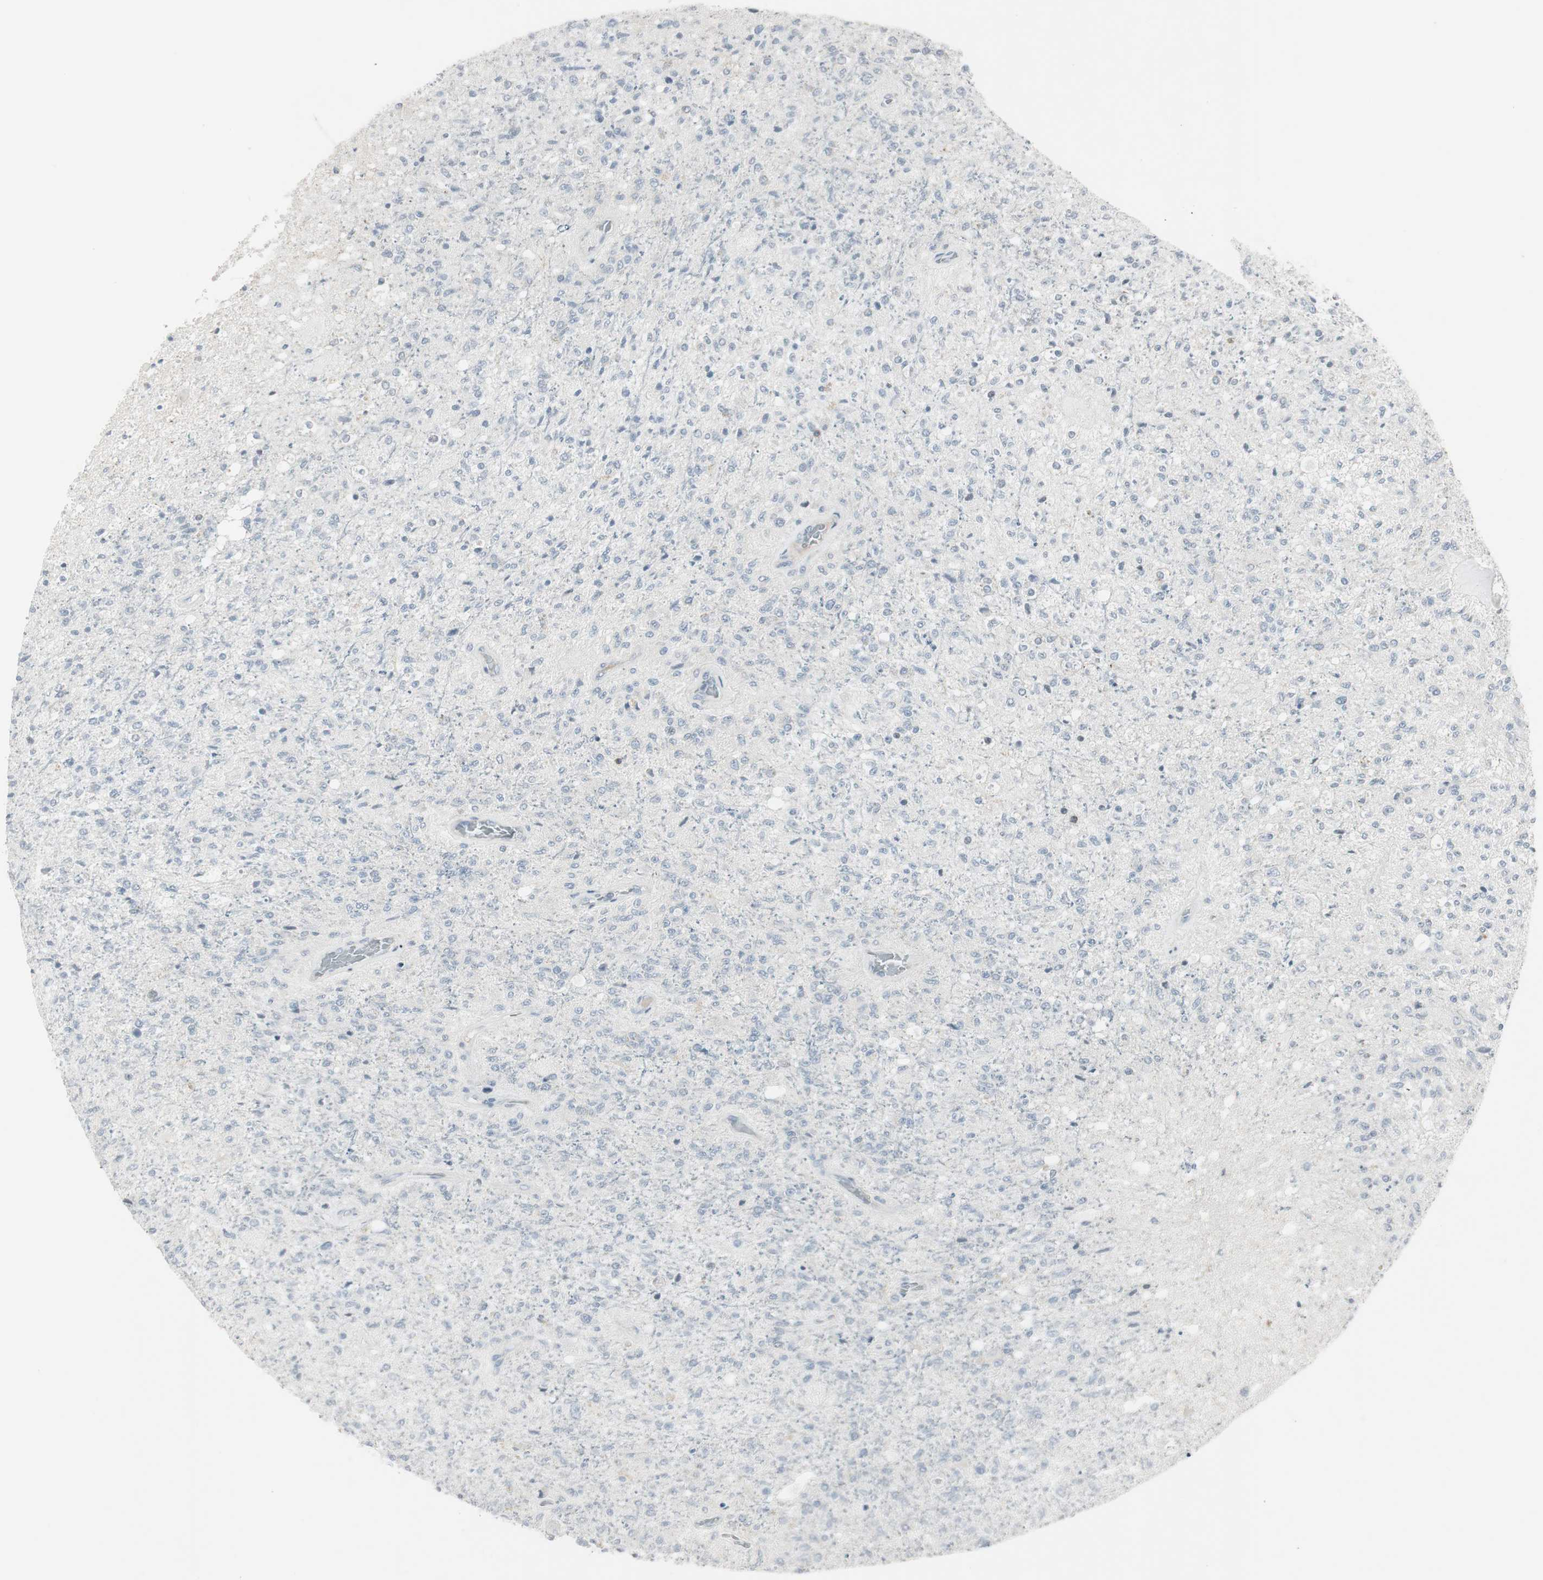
{"staining": {"intensity": "negative", "quantity": "none", "location": "none"}, "tissue": "glioma", "cell_type": "Tumor cells", "image_type": "cancer", "snomed": [{"axis": "morphology", "description": "Normal tissue, NOS"}, {"axis": "morphology", "description": "Glioma, malignant, High grade"}, {"axis": "topography", "description": "Cerebral cortex"}], "caption": "Immunohistochemical staining of human glioma shows no significant expression in tumor cells.", "gene": "MAP4K4", "patient": {"sex": "male", "age": 77}}